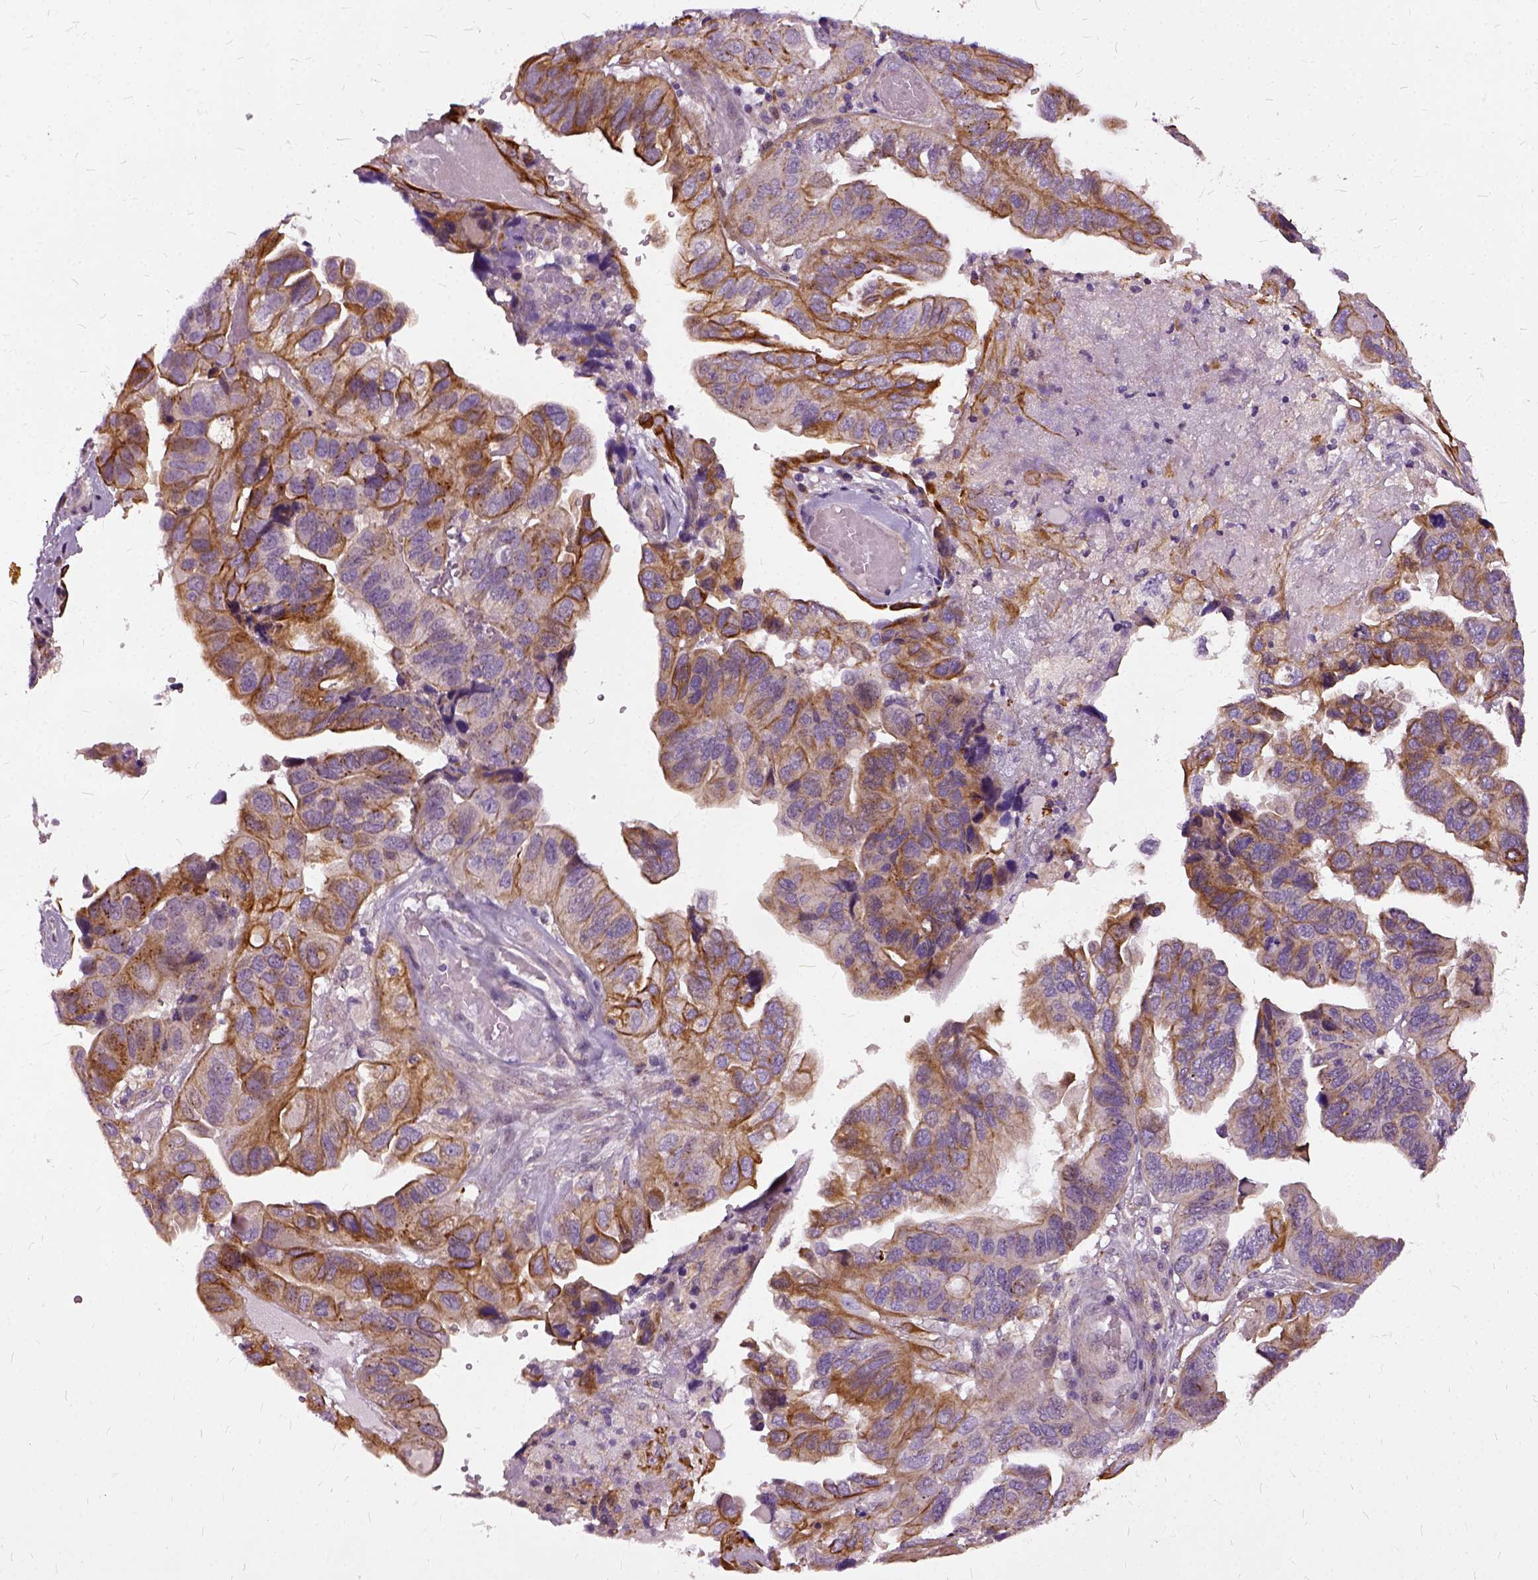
{"staining": {"intensity": "strong", "quantity": "25%-75%", "location": "cytoplasmic/membranous"}, "tissue": "ovarian cancer", "cell_type": "Tumor cells", "image_type": "cancer", "snomed": [{"axis": "morphology", "description": "Cystadenocarcinoma, serous, NOS"}, {"axis": "topography", "description": "Ovary"}], "caption": "There is high levels of strong cytoplasmic/membranous positivity in tumor cells of ovarian cancer (serous cystadenocarcinoma), as demonstrated by immunohistochemical staining (brown color).", "gene": "ILRUN", "patient": {"sex": "female", "age": 79}}